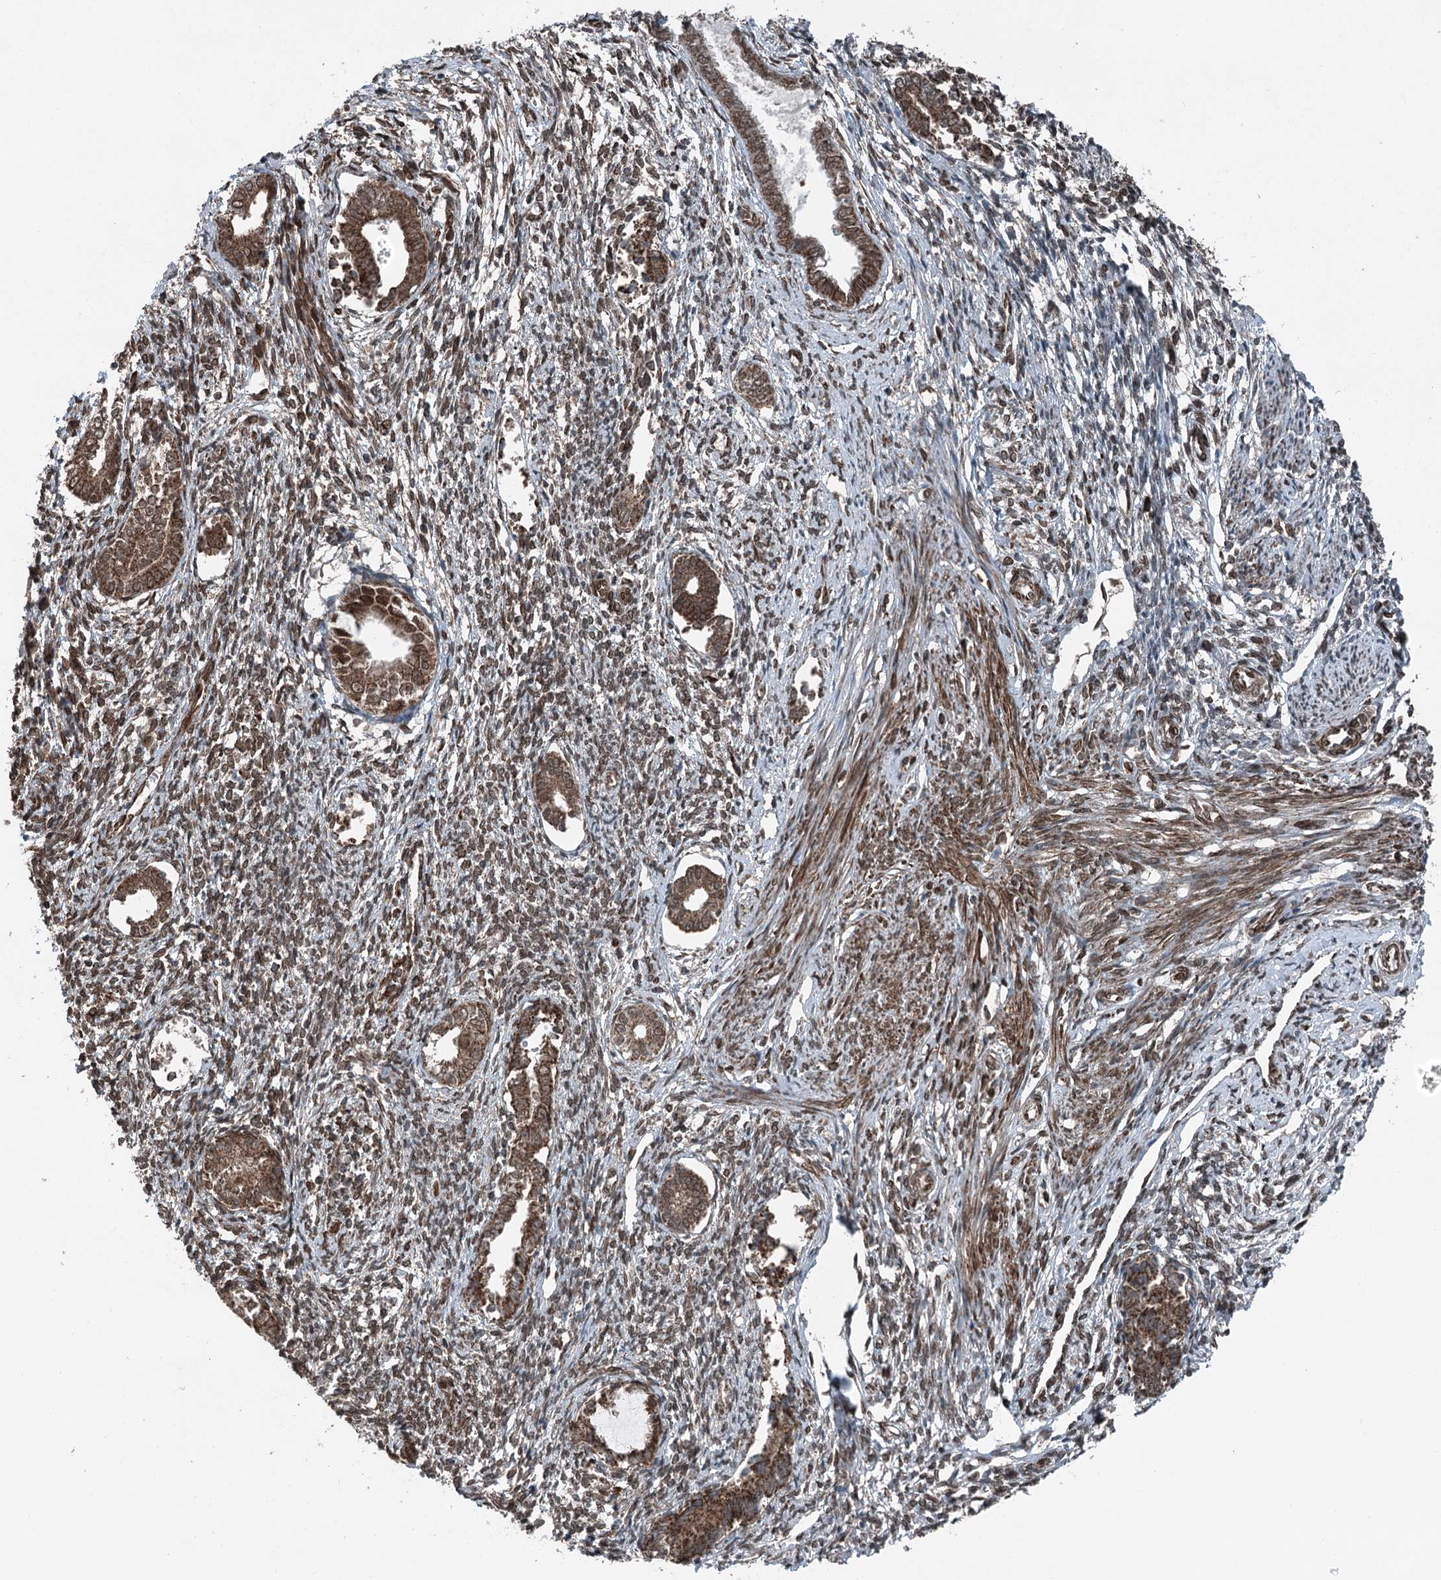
{"staining": {"intensity": "strong", "quantity": "25%-75%", "location": "cytoplasmic/membranous"}, "tissue": "endometrium", "cell_type": "Cells in endometrial stroma", "image_type": "normal", "snomed": [{"axis": "morphology", "description": "Normal tissue, NOS"}, {"axis": "topography", "description": "Endometrium"}], "caption": "Protein staining of benign endometrium reveals strong cytoplasmic/membranous expression in about 25%-75% of cells in endometrial stroma.", "gene": "BCKDHA", "patient": {"sex": "female", "age": 56}}